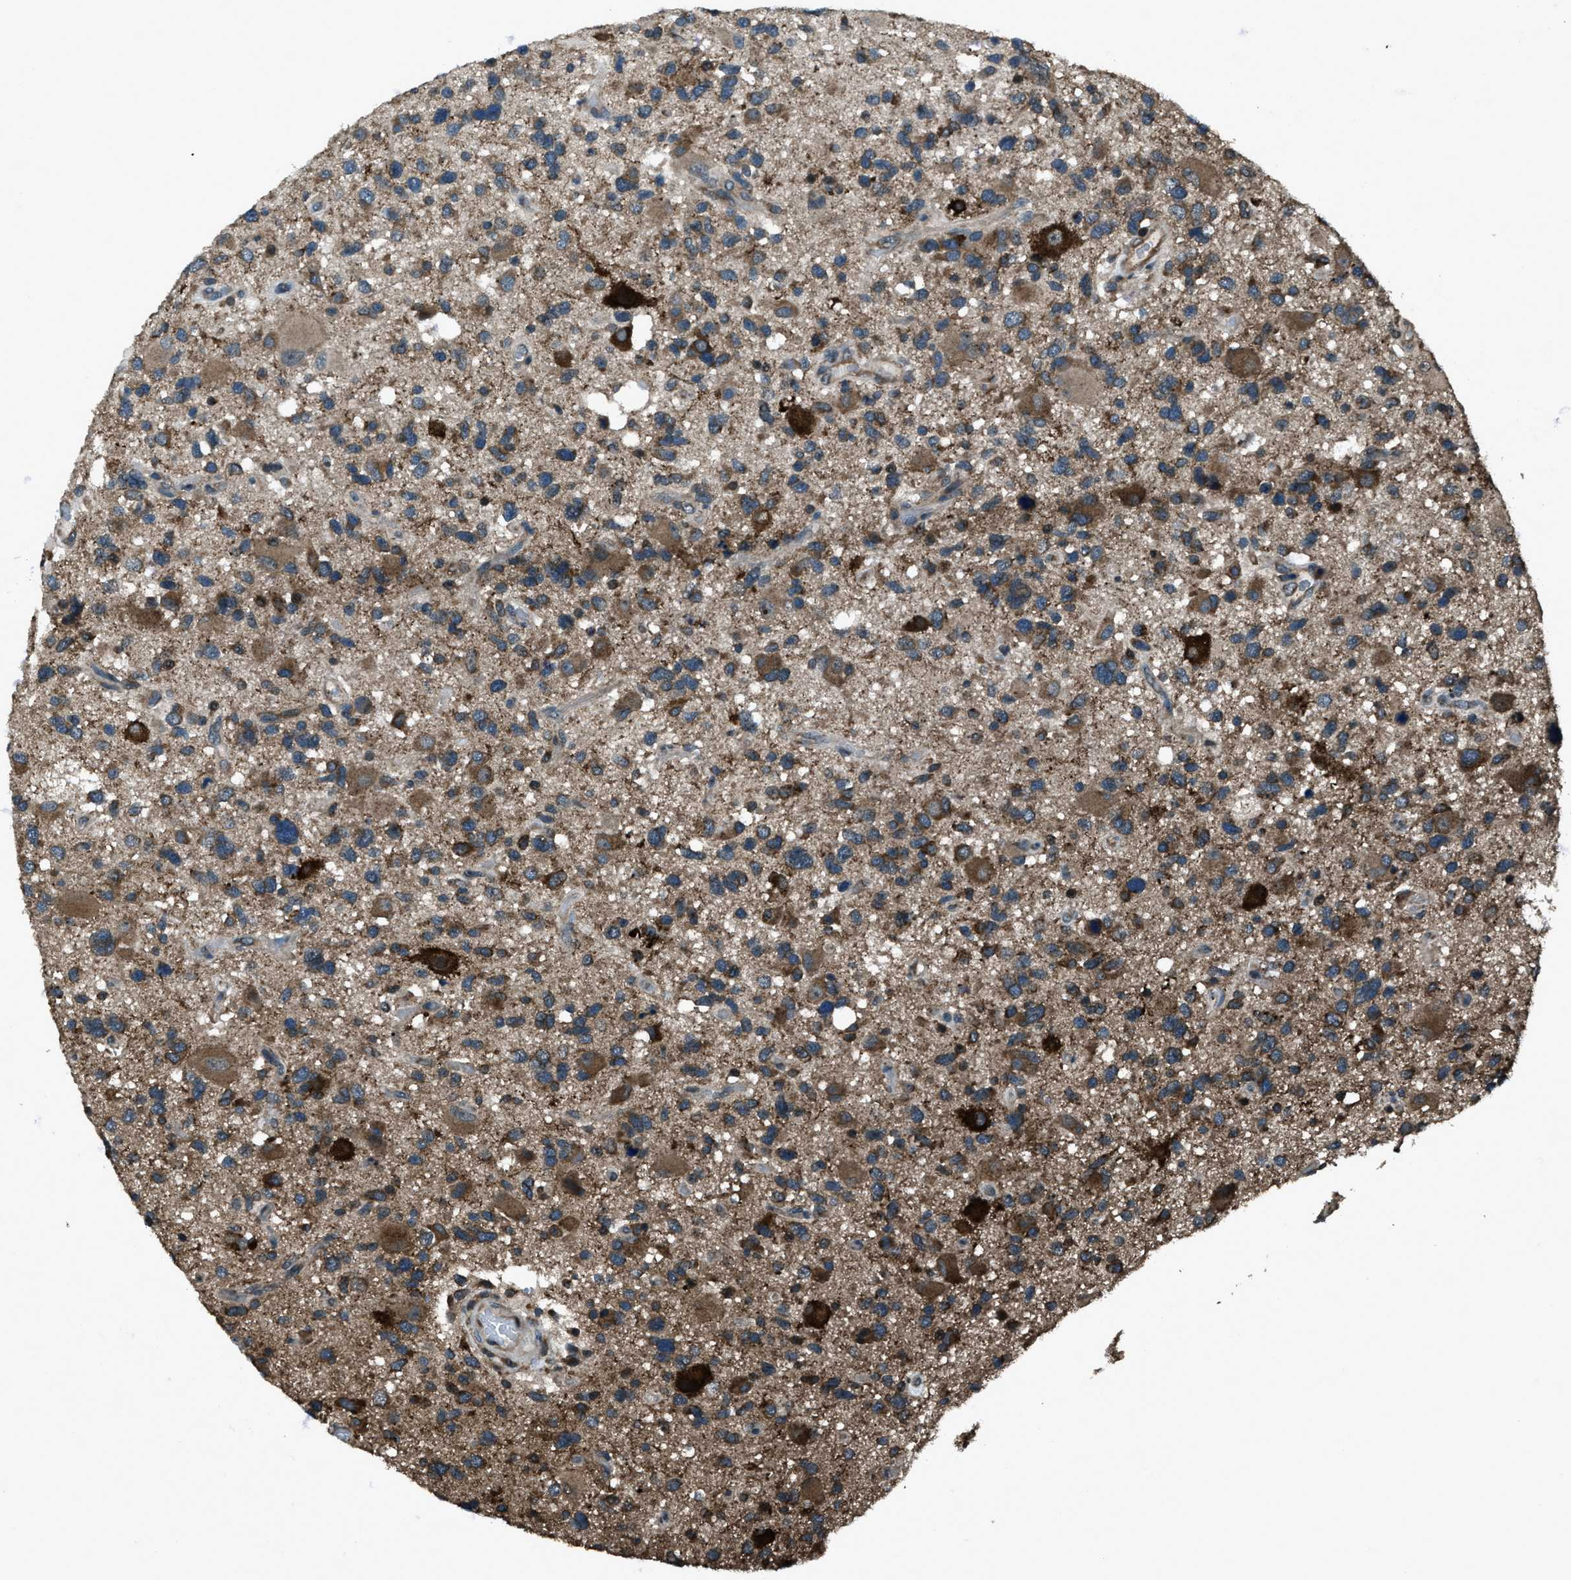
{"staining": {"intensity": "weak", "quantity": ">75%", "location": "cytoplasmic/membranous"}, "tissue": "glioma", "cell_type": "Tumor cells", "image_type": "cancer", "snomed": [{"axis": "morphology", "description": "Glioma, malignant, High grade"}, {"axis": "topography", "description": "Brain"}], "caption": "Immunohistochemistry (IHC) of high-grade glioma (malignant) shows low levels of weak cytoplasmic/membranous positivity in approximately >75% of tumor cells.", "gene": "TRIM4", "patient": {"sex": "male", "age": 33}}